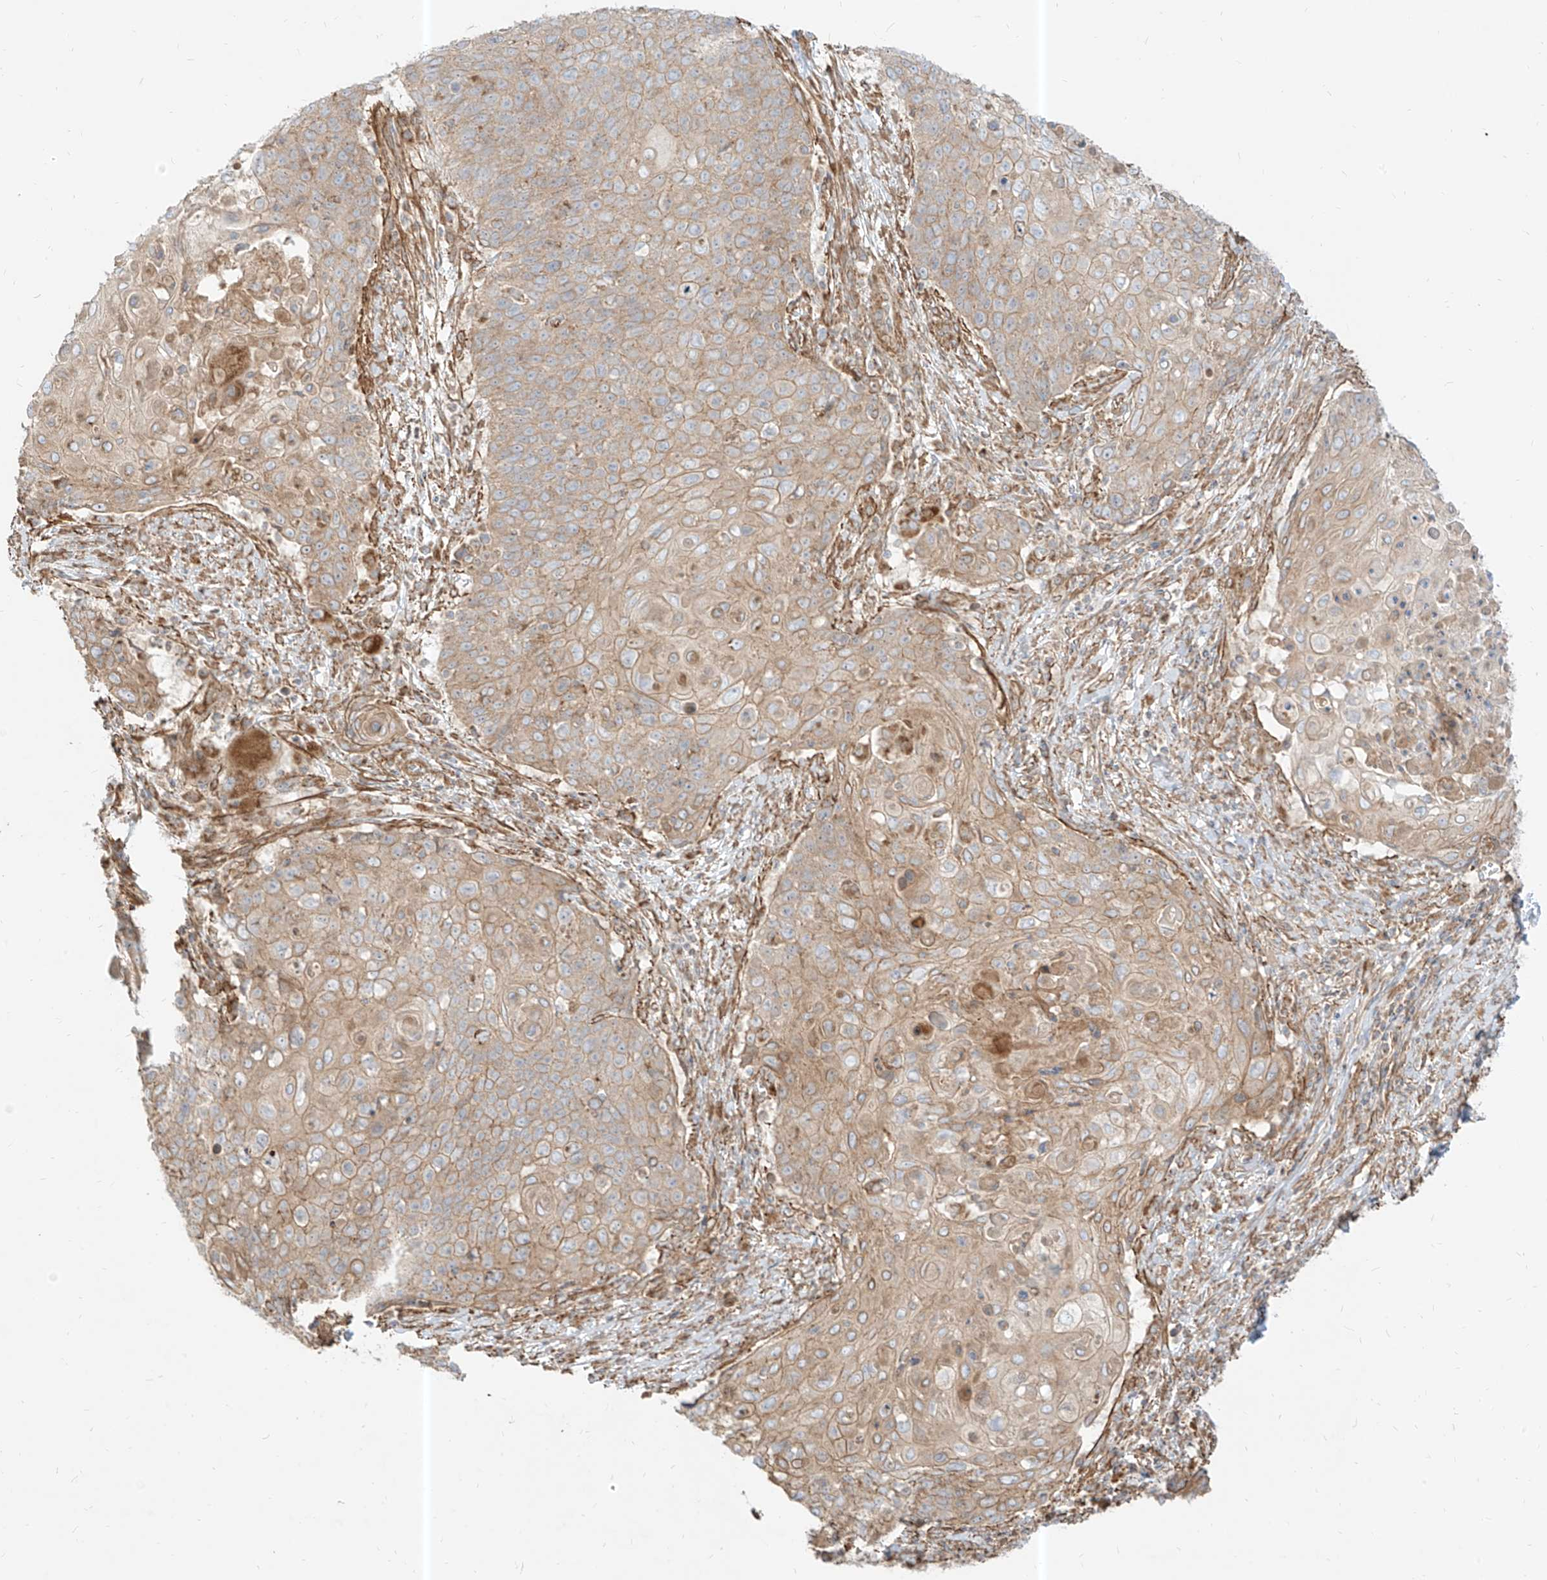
{"staining": {"intensity": "weak", "quantity": ">75%", "location": "cytoplasmic/membranous"}, "tissue": "cervical cancer", "cell_type": "Tumor cells", "image_type": "cancer", "snomed": [{"axis": "morphology", "description": "Squamous cell carcinoma, NOS"}, {"axis": "topography", "description": "Cervix"}], "caption": "Squamous cell carcinoma (cervical) tissue displays weak cytoplasmic/membranous staining in approximately >75% of tumor cells", "gene": "PLCL1", "patient": {"sex": "female", "age": 39}}